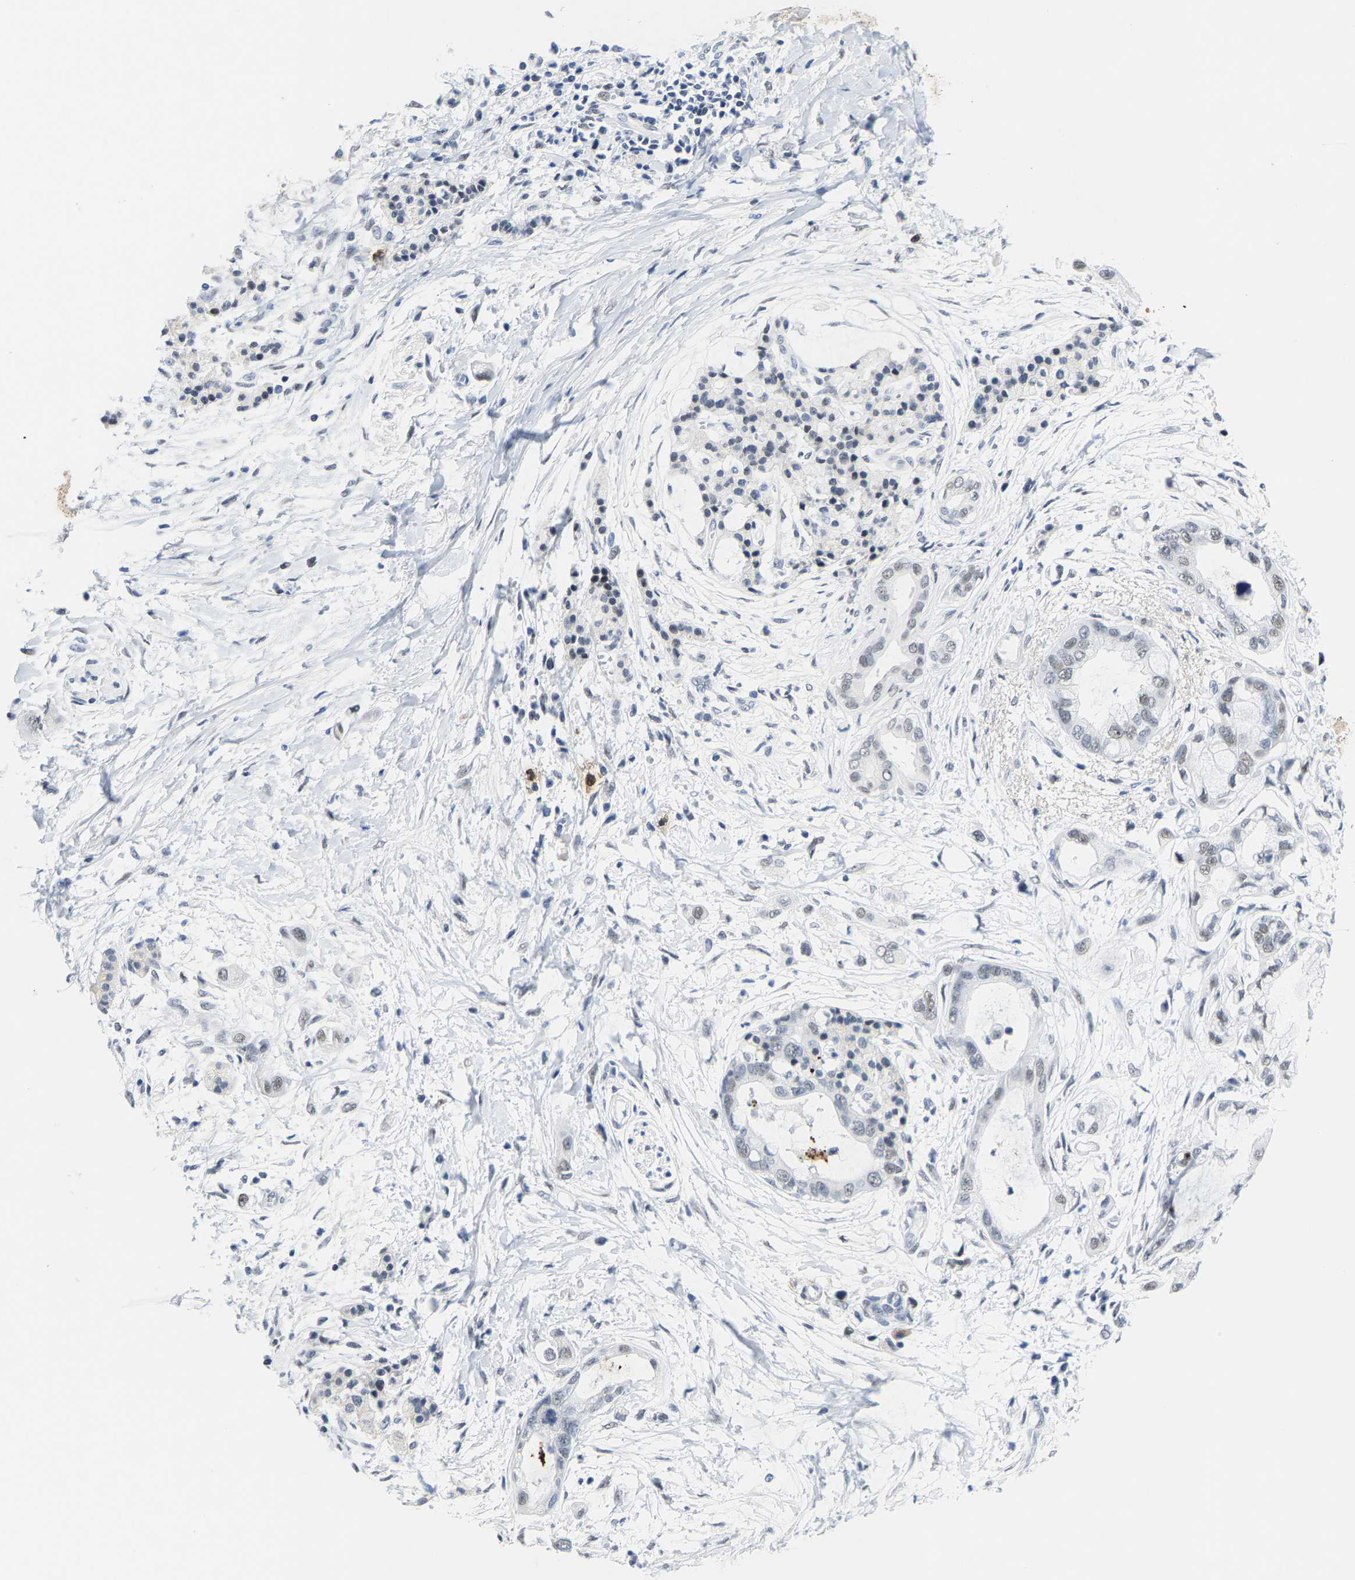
{"staining": {"intensity": "weak", "quantity": "<25%", "location": "nuclear"}, "tissue": "pancreatic cancer", "cell_type": "Tumor cells", "image_type": "cancer", "snomed": [{"axis": "morphology", "description": "Adenocarcinoma, NOS"}, {"axis": "topography", "description": "Pancreas"}], "caption": "IHC of pancreatic adenocarcinoma reveals no positivity in tumor cells.", "gene": "SETD1B", "patient": {"sex": "male", "age": 59}}